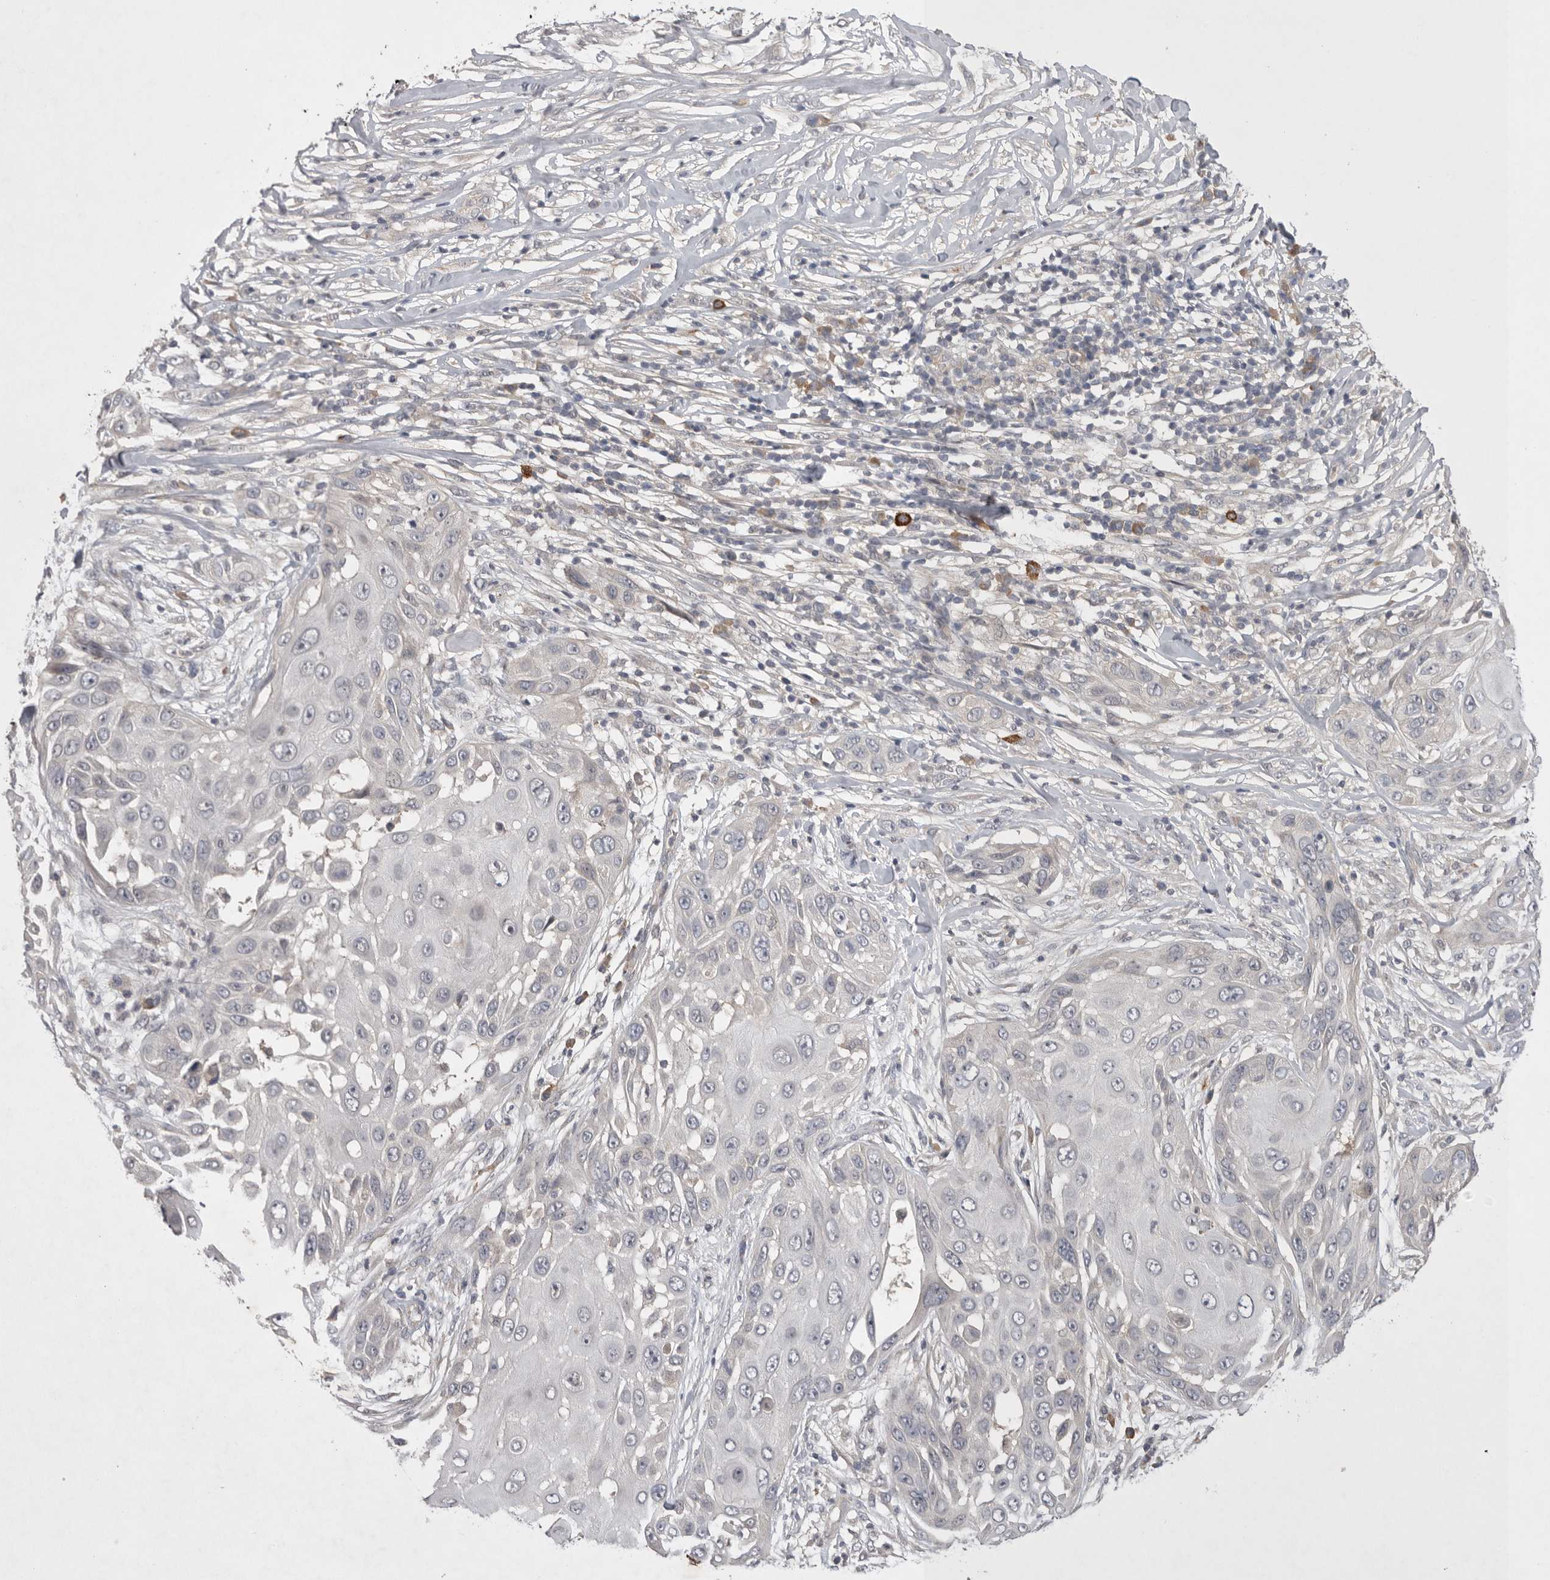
{"staining": {"intensity": "negative", "quantity": "none", "location": "none"}, "tissue": "skin cancer", "cell_type": "Tumor cells", "image_type": "cancer", "snomed": [{"axis": "morphology", "description": "Squamous cell carcinoma, NOS"}, {"axis": "topography", "description": "Skin"}], "caption": "The histopathology image shows no staining of tumor cells in squamous cell carcinoma (skin).", "gene": "NRCAM", "patient": {"sex": "female", "age": 44}}